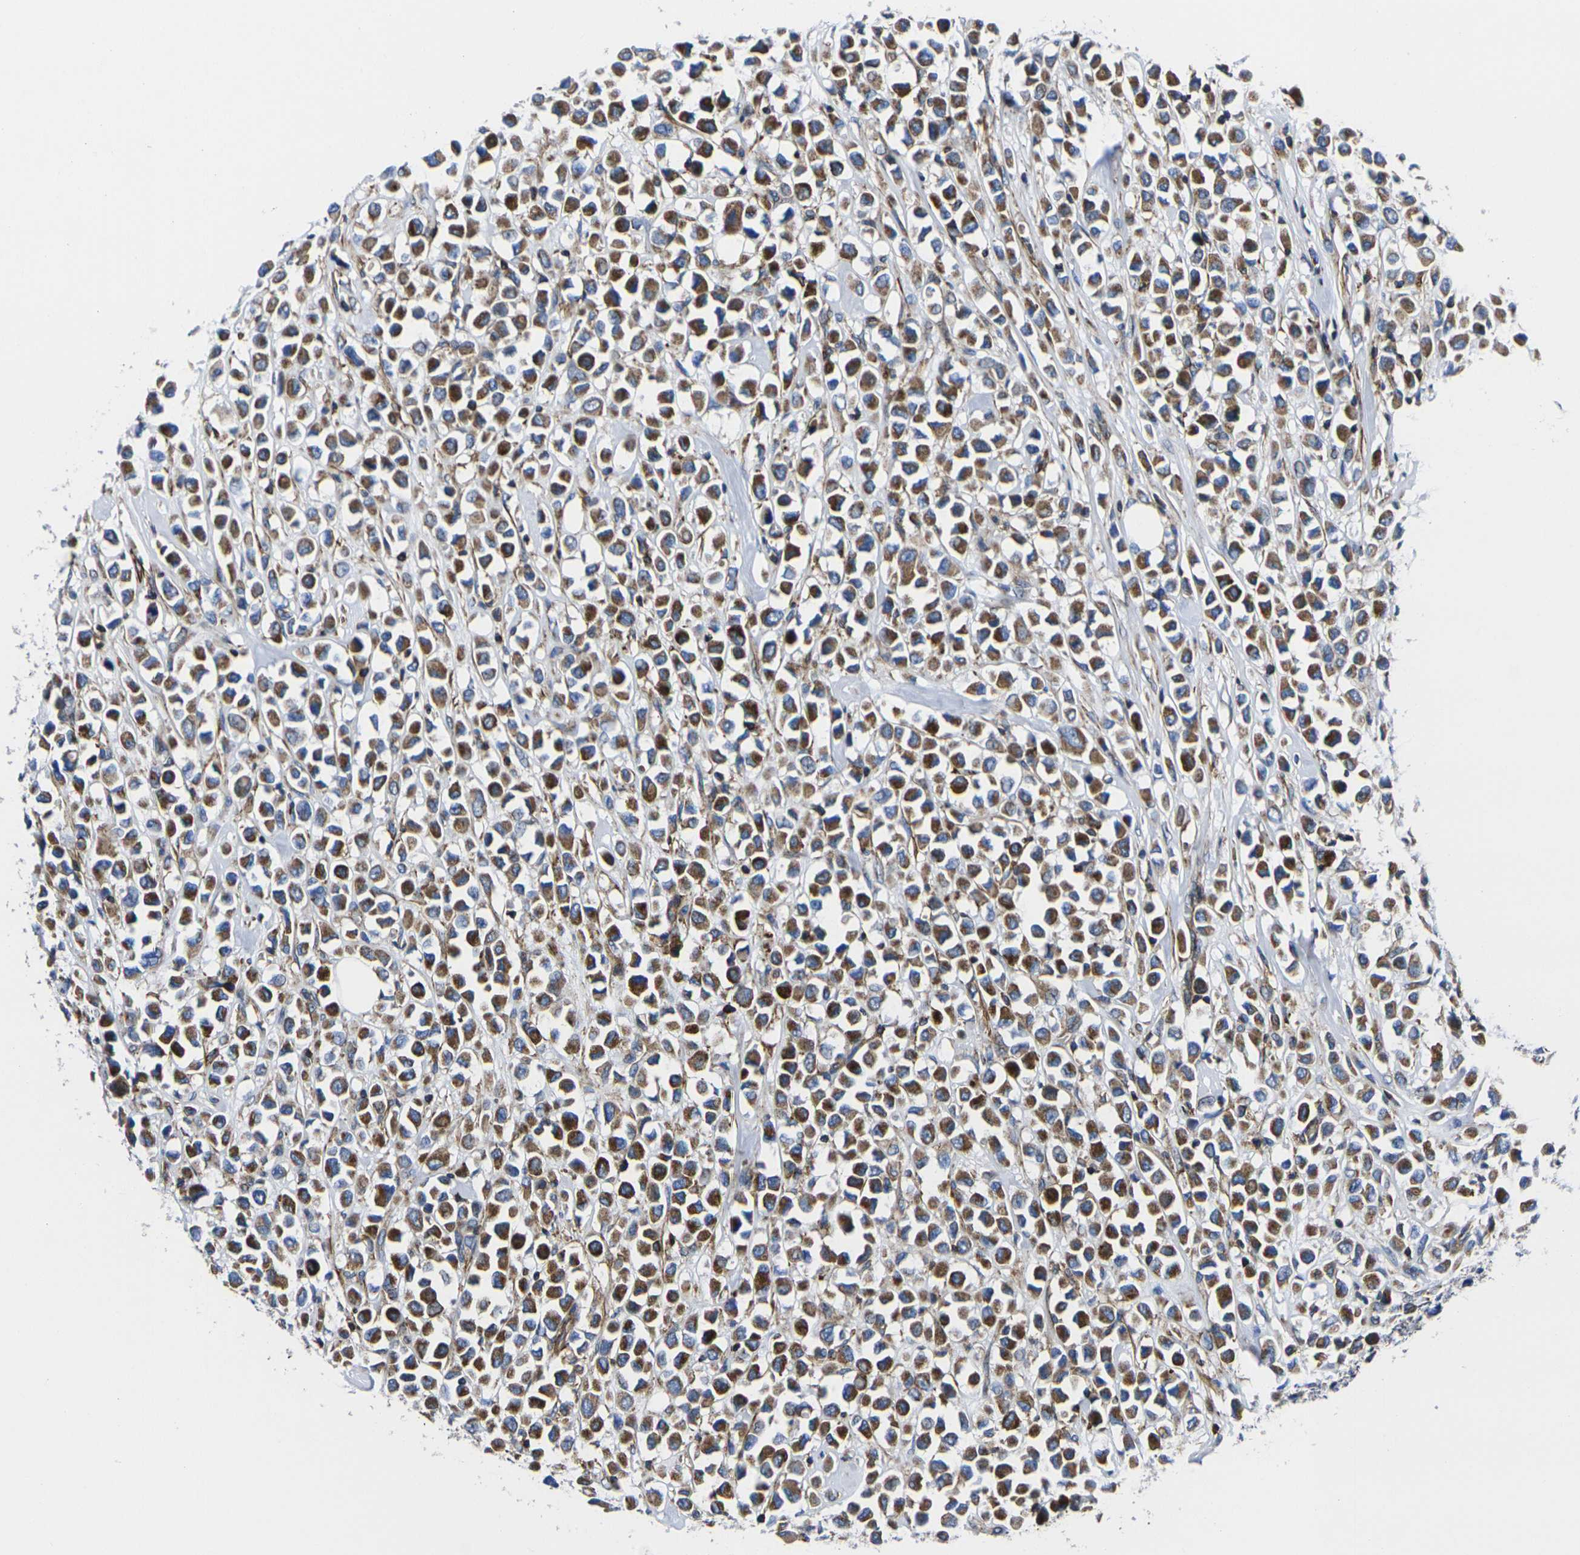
{"staining": {"intensity": "moderate", "quantity": ">75%", "location": "cytoplasmic/membranous"}, "tissue": "breast cancer", "cell_type": "Tumor cells", "image_type": "cancer", "snomed": [{"axis": "morphology", "description": "Duct carcinoma"}, {"axis": "topography", "description": "Breast"}], "caption": "Immunohistochemistry (DAB (3,3'-diaminobenzidine)) staining of human breast invasive ductal carcinoma reveals moderate cytoplasmic/membranous protein staining in approximately >75% of tumor cells.", "gene": "GPR4", "patient": {"sex": "female", "age": 61}}